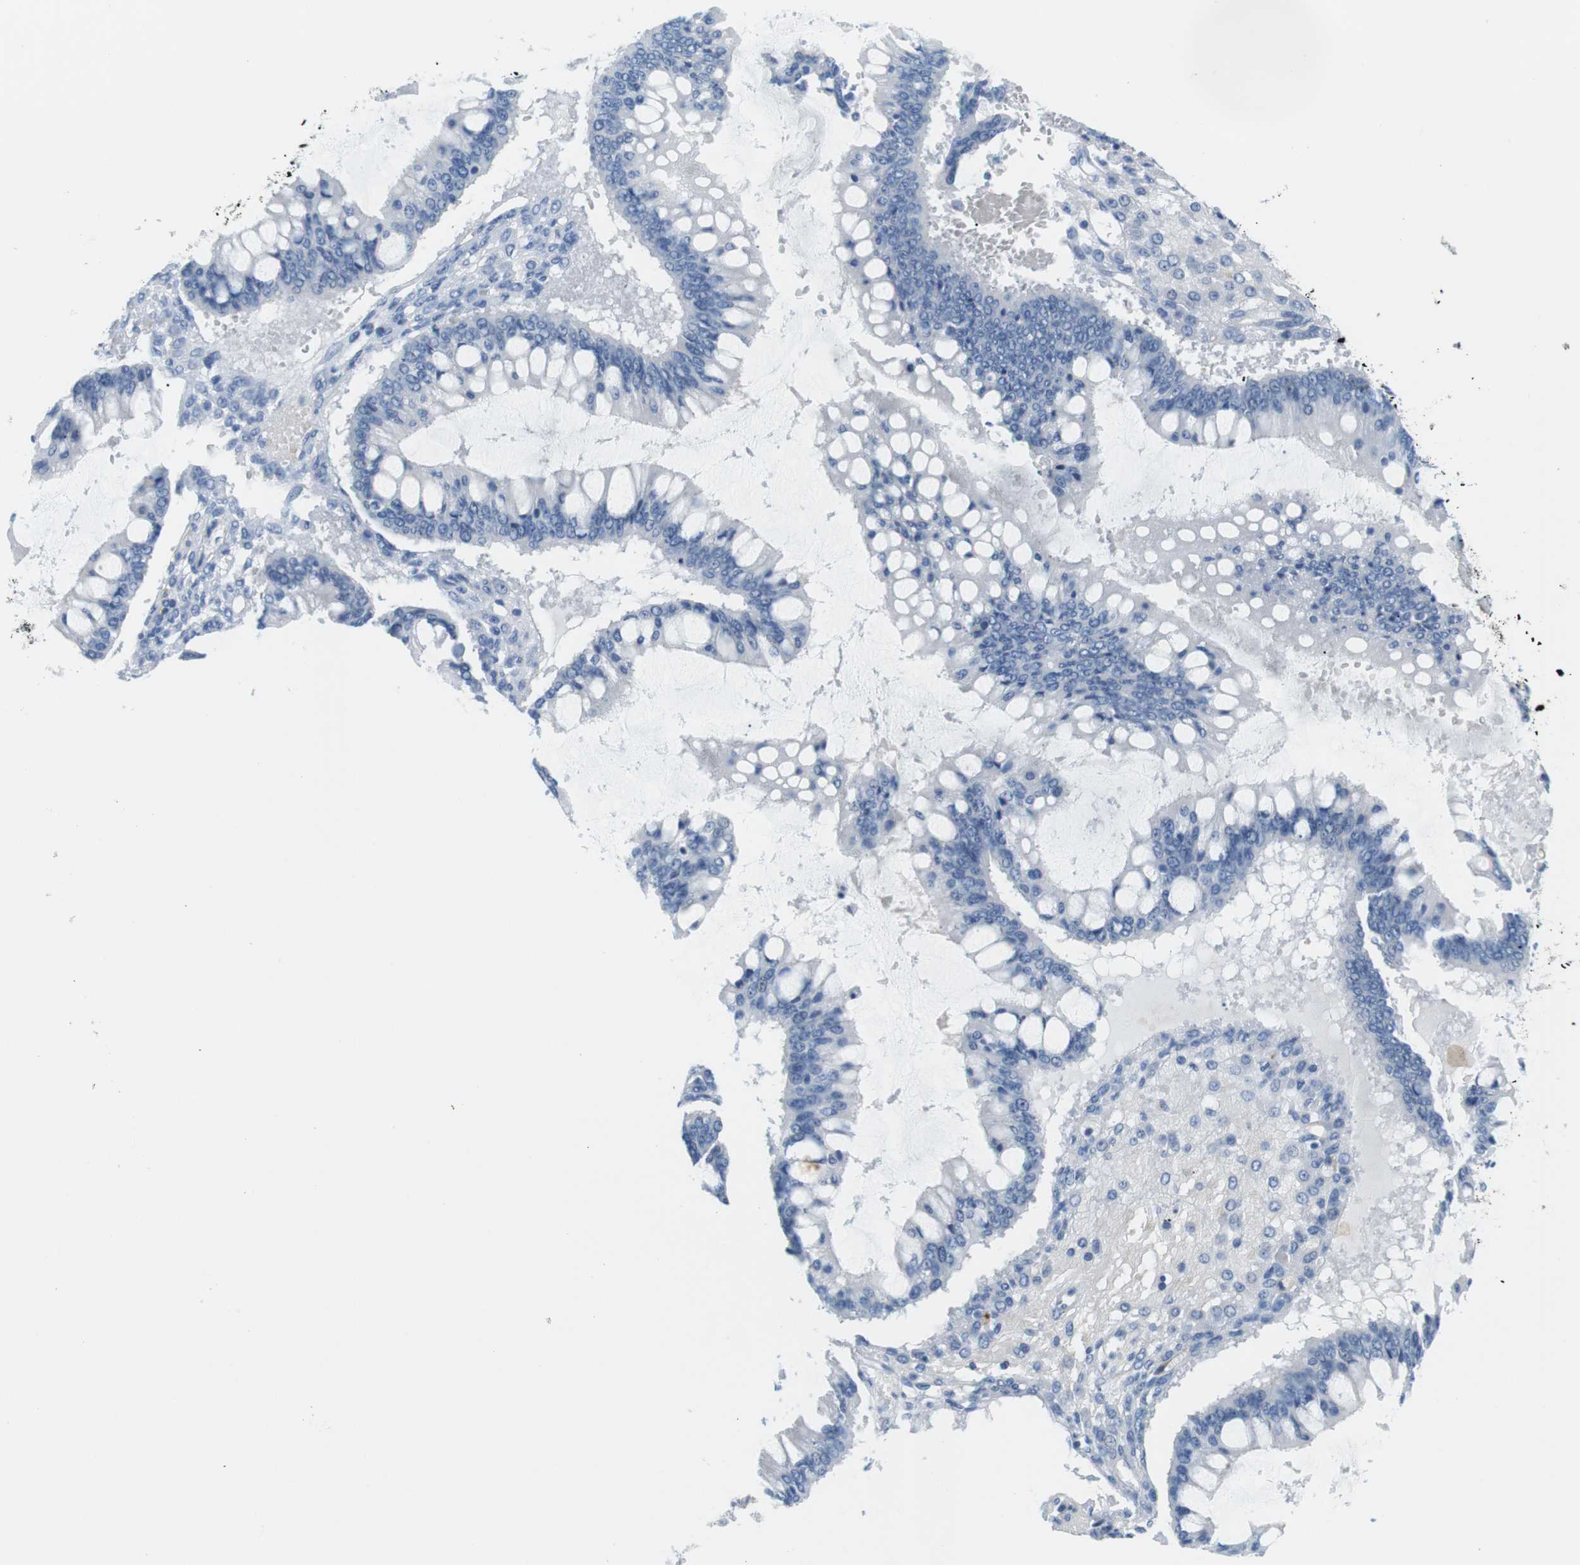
{"staining": {"intensity": "negative", "quantity": "none", "location": "none"}, "tissue": "ovarian cancer", "cell_type": "Tumor cells", "image_type": "cancer", "snomed": [{"axis": "morphology", "description": "Cystadenocarcinoma, mucinous, NOS"}, {"axis": "topography", "description": "Ovary"}], "caption": "High power microscopy photomicrograph of an immunohistochemistry micrograph of ovarian cancer (mucinous cystadenocarcinoma), revealing no significant positivity in tumor cells.", "gene": "TNFRSF4", "patient": {"sex": "female", "age": 73}}